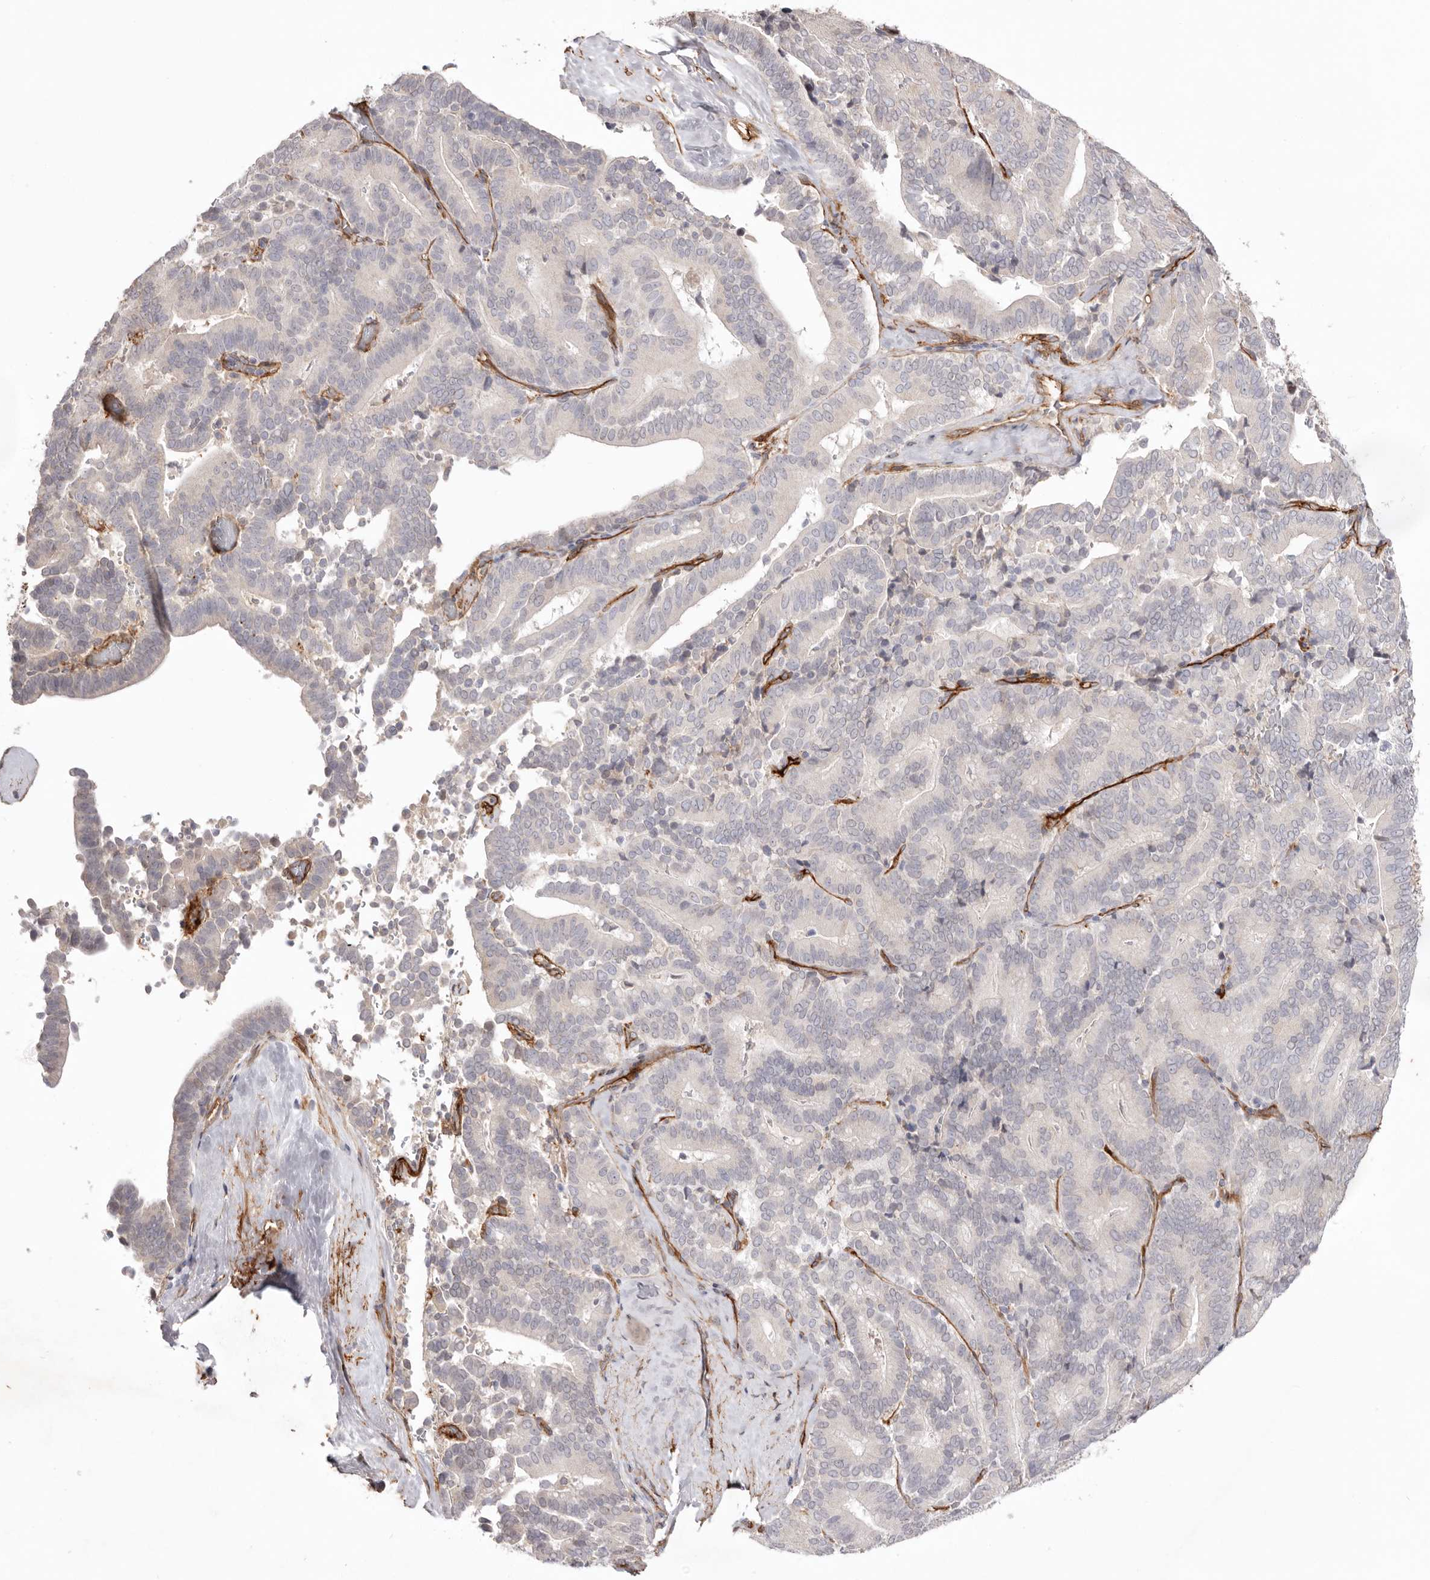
{"staining": {"intensity": "negative", "quantity": "none", "location": "none"}, "tissue": "liver cancer", "cell_type": "Tumor cells", "image_type": "cancer", "snomed": [{"axis": "morphology", "description": "Cholangiocarcinoma"}, {"axis": "topography", "description": "Liver"}], "caption": "Tumor cells show no significant protein expression in liver cholangiocarcinoma.", "gene": "LRRC66", "patient": {"sex": "female", "age": 75}}